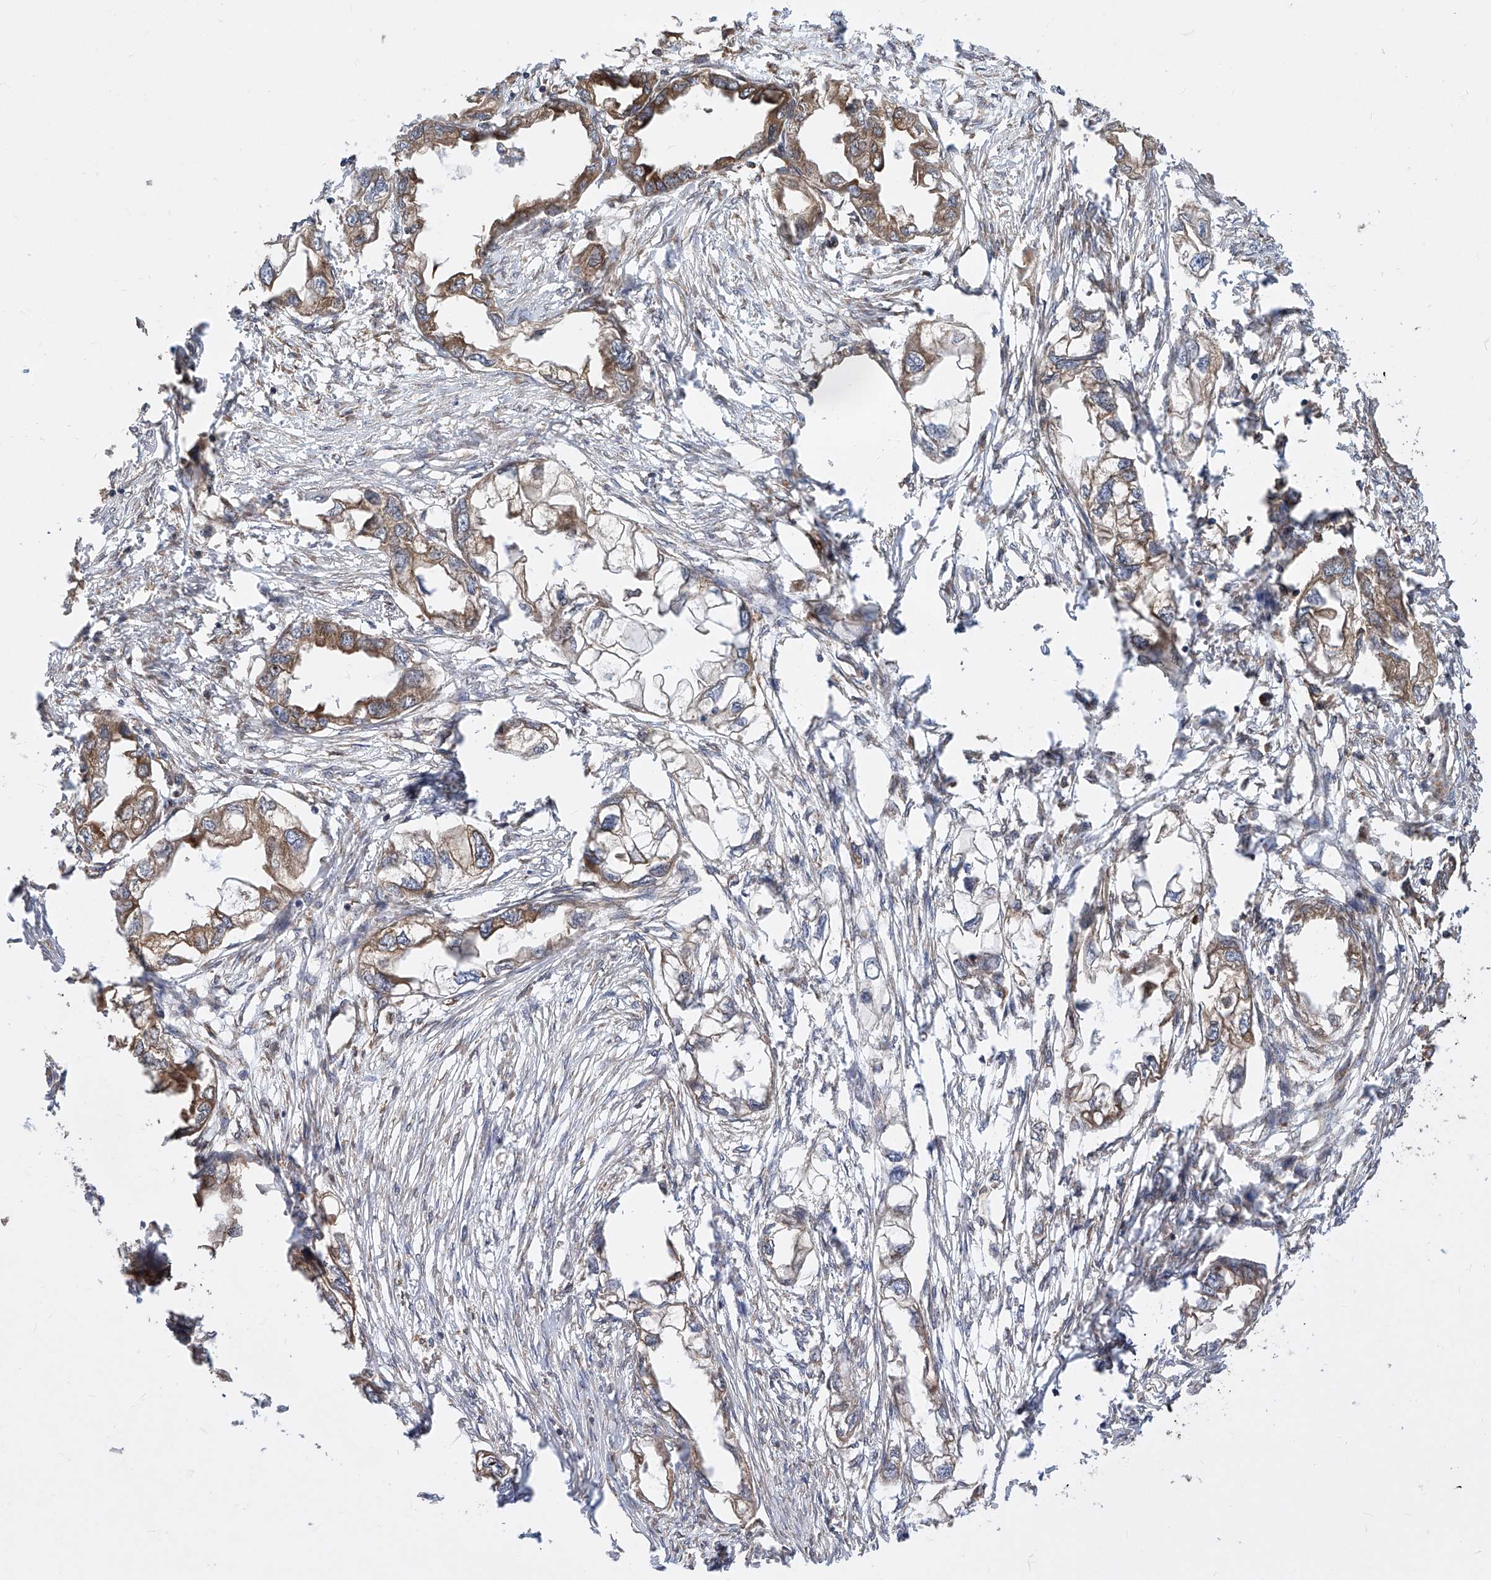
{"staining": {"intensity": "moderate", "quantity": "25%-75%", "location": "cytoplasmic/membranous"}, "tissue": "endometrial cancer", "cell_type": "Tumor cells", "image_type": "cancer", "snomed": [{"axis": "morphology", "description": "Adenocarcinoma, NOS"}, {"axis": "morphology", "description": "Adenocarcinoma, metastatic, NOS"}, {"axis": "topography", "description": "Adipose tissue"}, {"axis": "topography", "description": "Endometrium"}], "caption": "A histopathology image of endometrial cancer stained for a protein displays moderate cytoplasmic/membranous brown staining in tumor cells.", "gene": "EIF3M", "patient": {"sex": "female", "age": 67}}